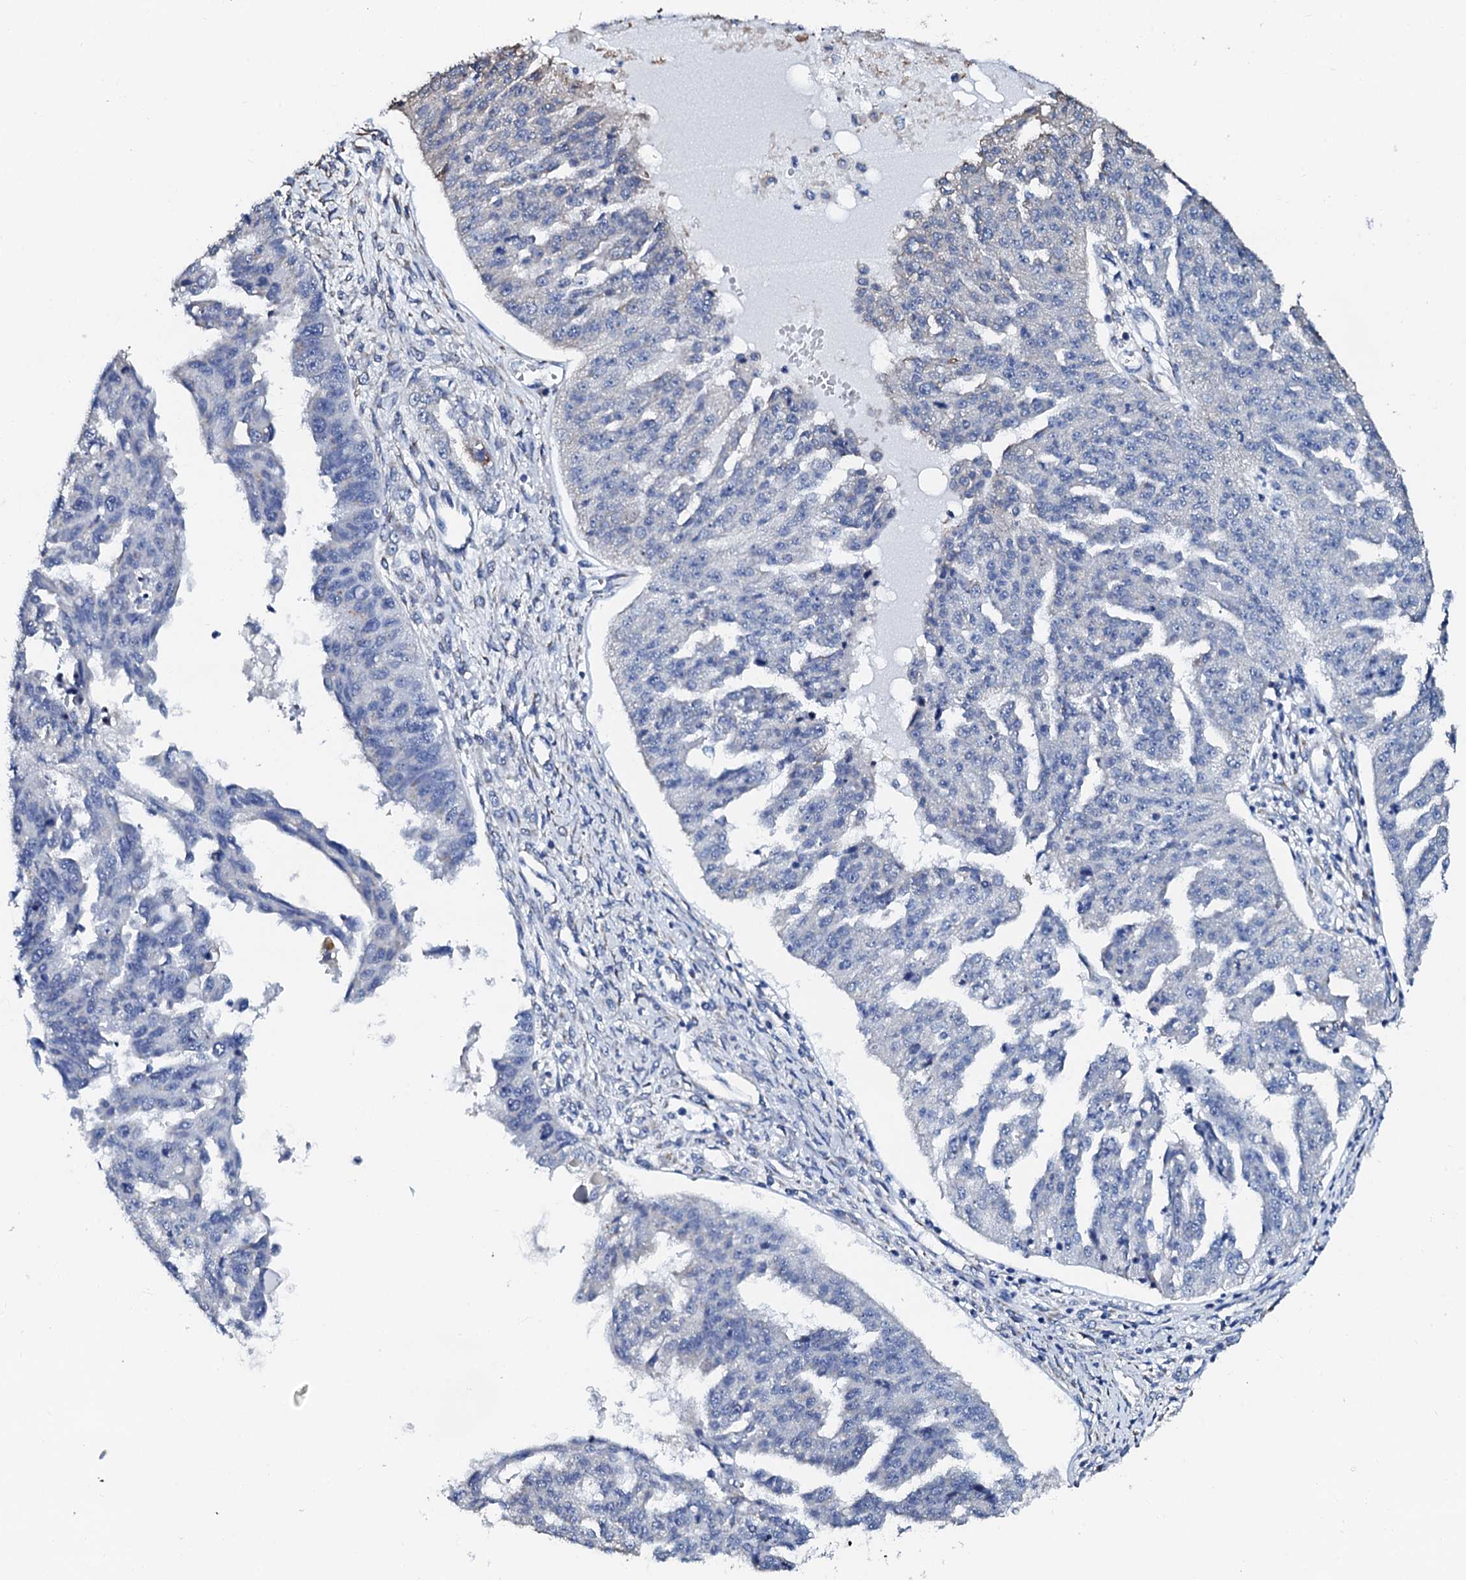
{"staining": {"intensity": "negative", "quantity": "none", "location": "none"}, "tissue": "ovarian cancer", "cell_type": "Tumor cells", "image_type": "cancer", "snomed": [{"axis": "morphology", "description": "Cystadenocarcinoma, serous, NOS"}, {"axis": "topography", "description": "Ovary"}], "caption": "High magnification brightfield microscopy of serous cystadenocarcinoma (ovarian) stained with DAB (3,3'-diaminobenzidine) (brown) and counterstained with hematoxylin (blue): tumor cells show no significant expression. Nuclei are stained in blue.", "gene": "AKAP3", "patient": {"sex": "female", "age": 58}}